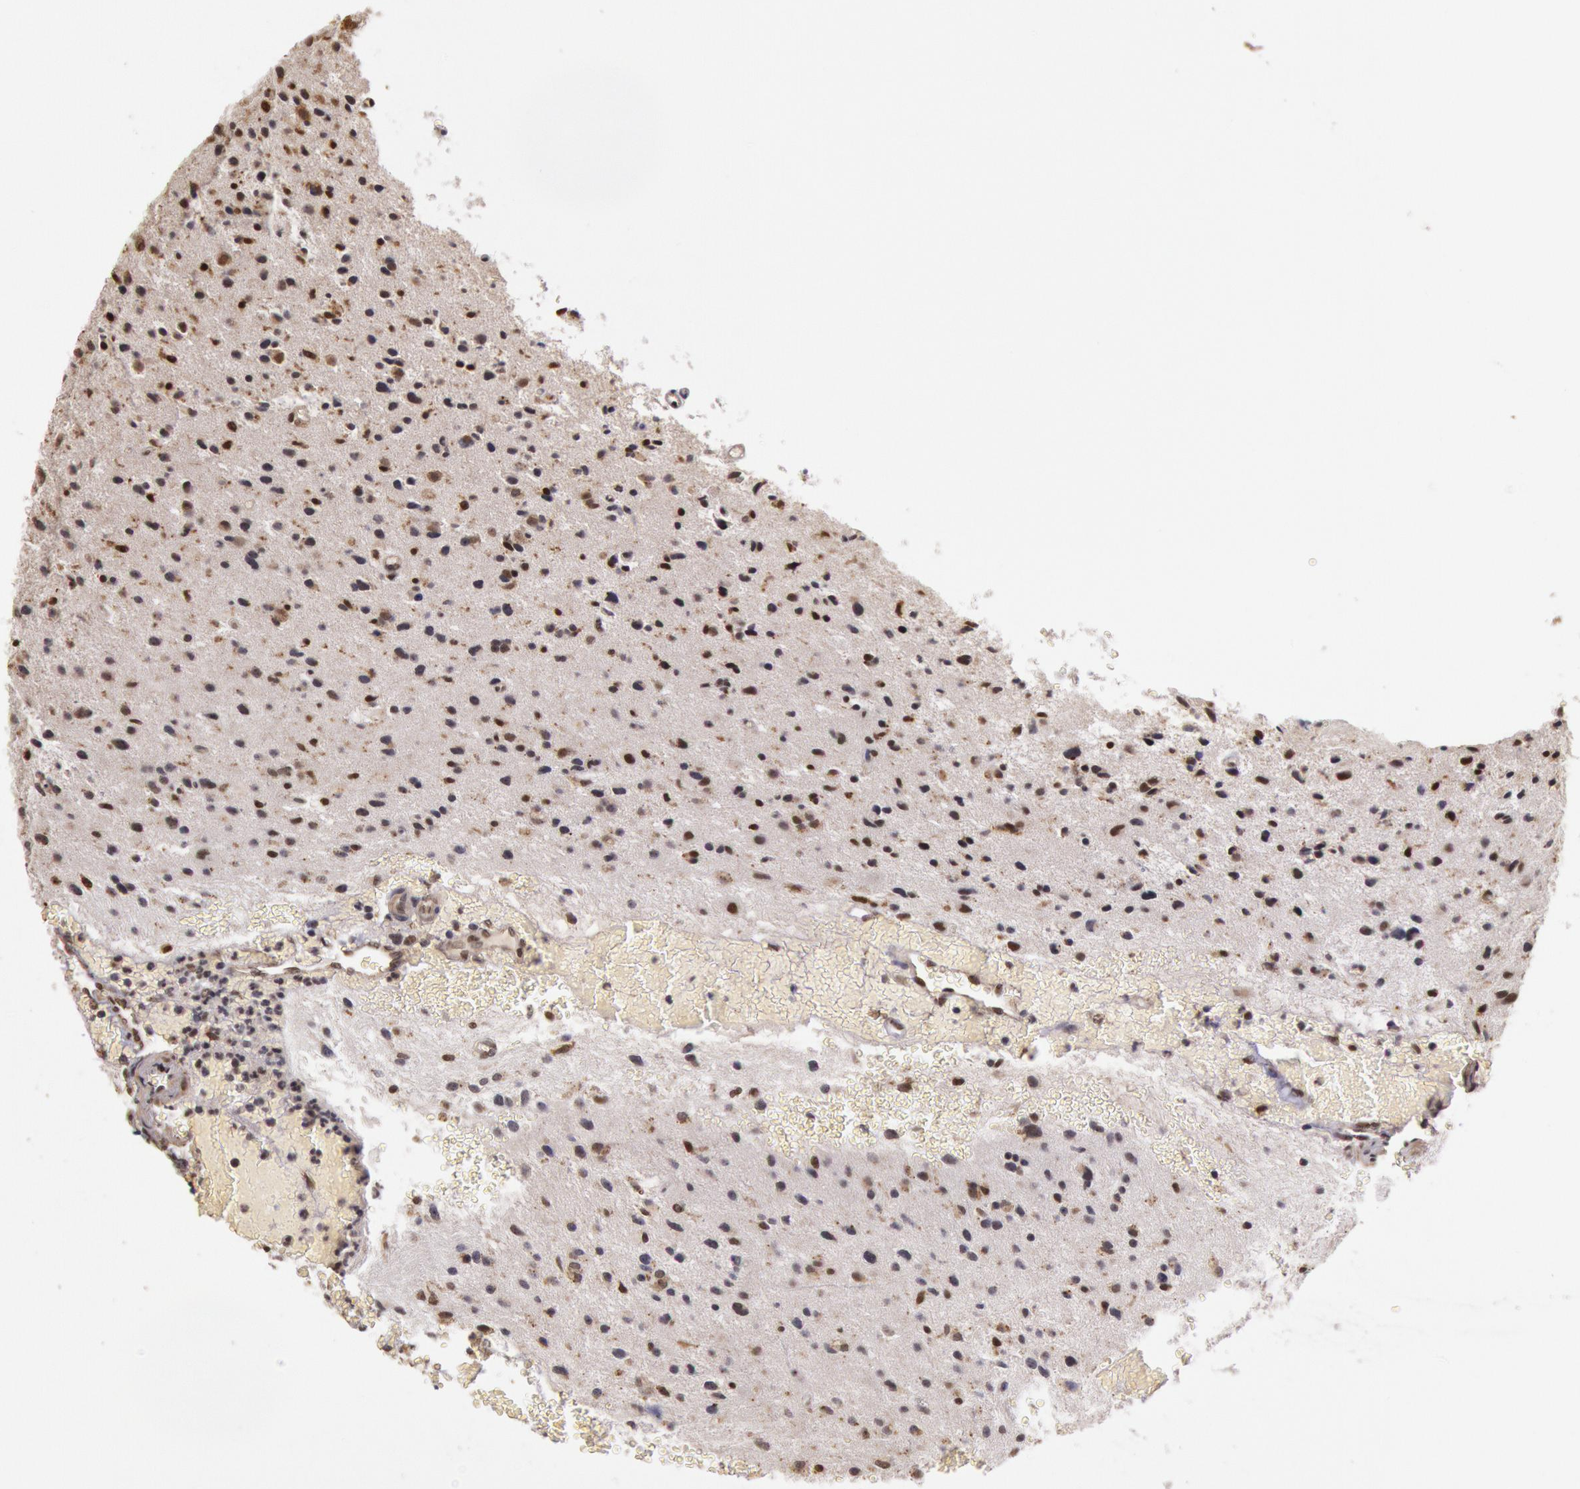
{"staining": {"intensity": "strong", "quantity": "25%-75%", "location": "nuclear"}, "tissue": "glioma", "cell_type": "Tumor cells", "image_type": "cancer", "snomed": [{"axis": "morphology", "description": "Glioma, malignant, Low grade"}, {"axis": "topography", "description": "Brain"}], "caption": "About 25%-75% of tumor cells in low-grade glioma (malignant) show strong nuclear protein expression as visualized by brown immunohistochemical staining.", "gene": "LIG4", "patient": {"sex": "female", "age": 46}}